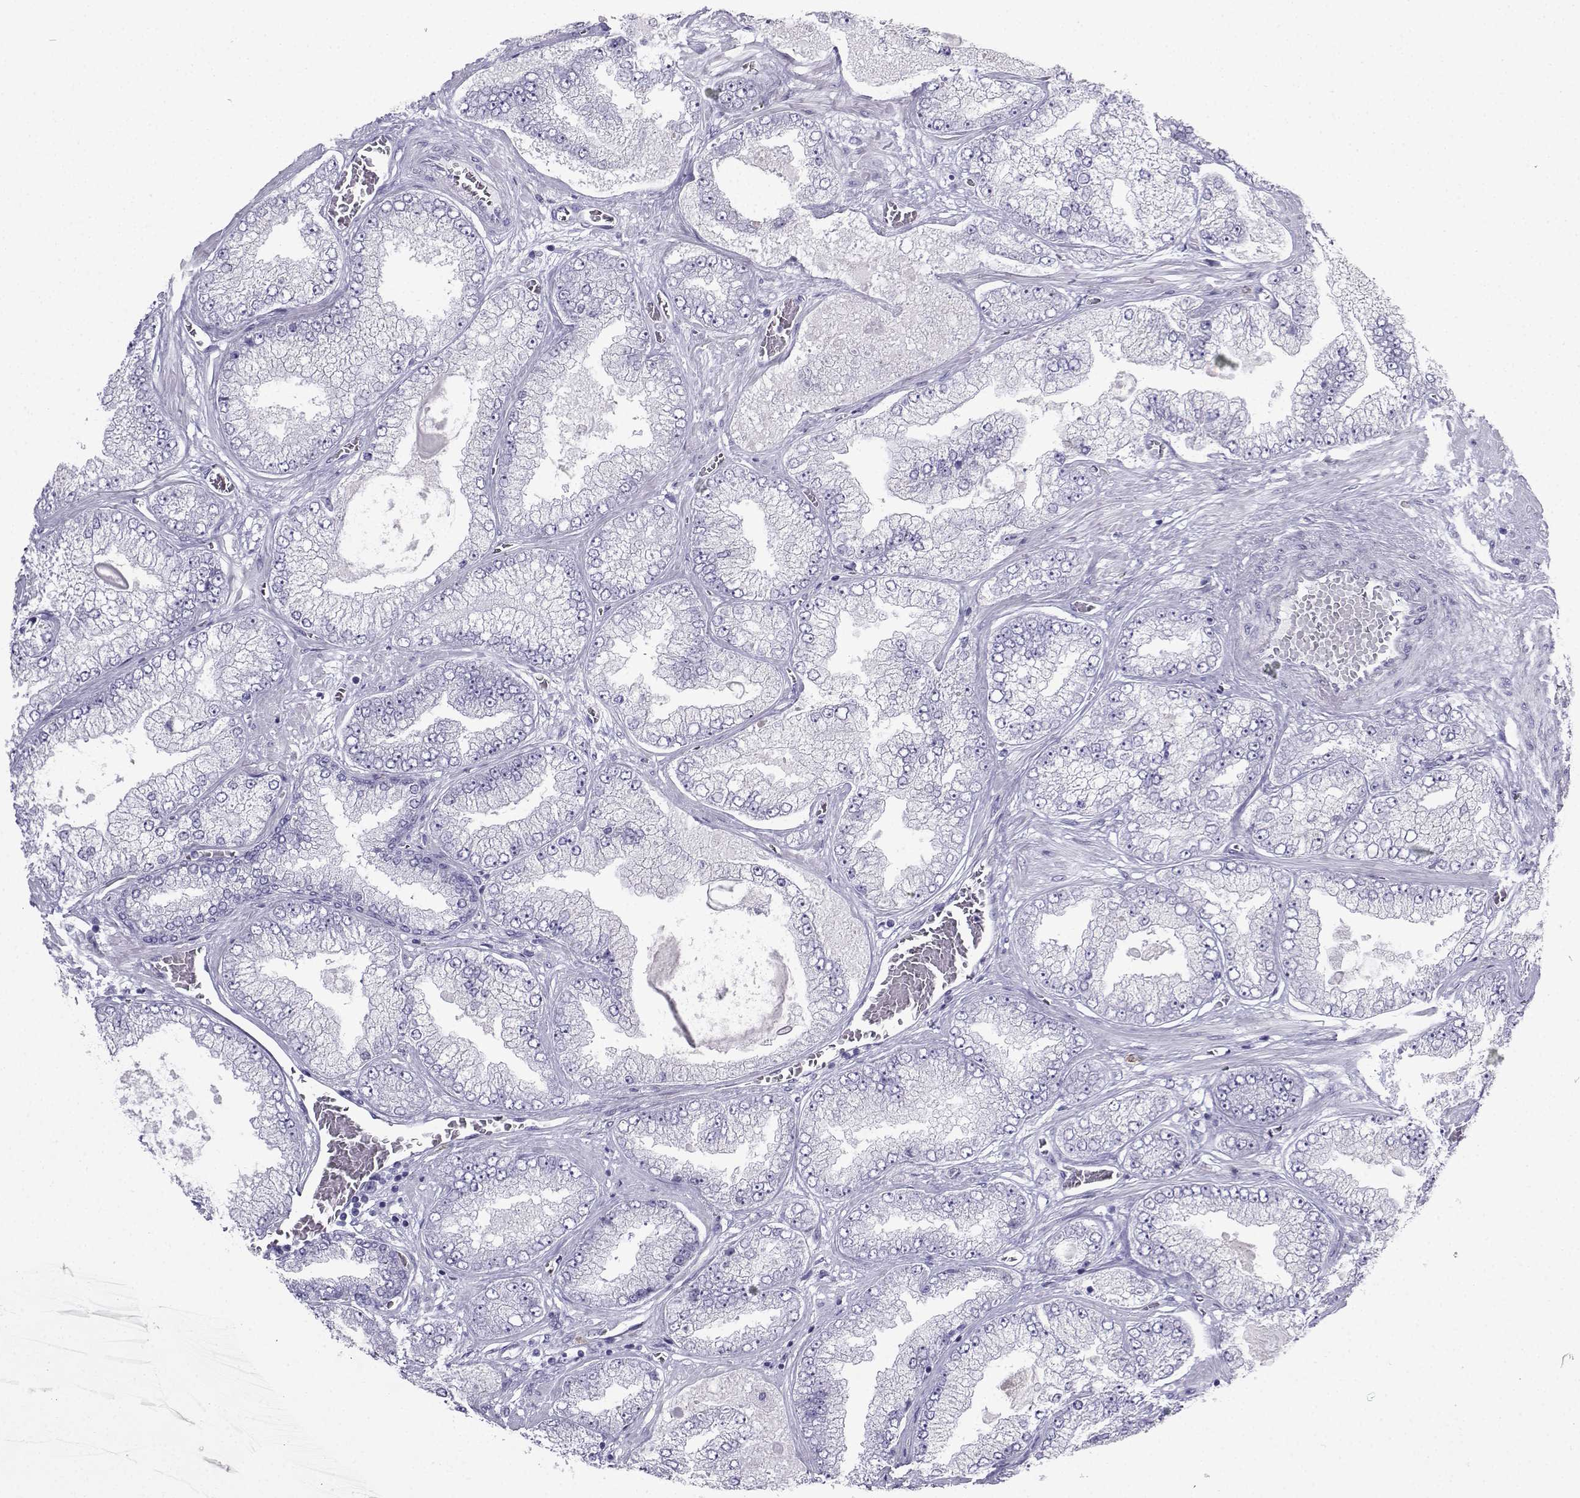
{"staining": {"intensity": "negative", "quantity": "none", "location": "none"}, "tissue": "prostate cancer", "cell_type": "Tumor cells", "image_type": "cancer", "snomed": [{"axis": "morphology", "description": "Adenocarcinoma, Low grade"}, {"axis": "topography", "description": "Prostate"}], "caption": "An image of human prostate cancer (low-grade adenocarcinoma) is negative for staining in tumor cells.", "gene": "SLC18A2", "patient": {"sex": "male", "age": 57}}